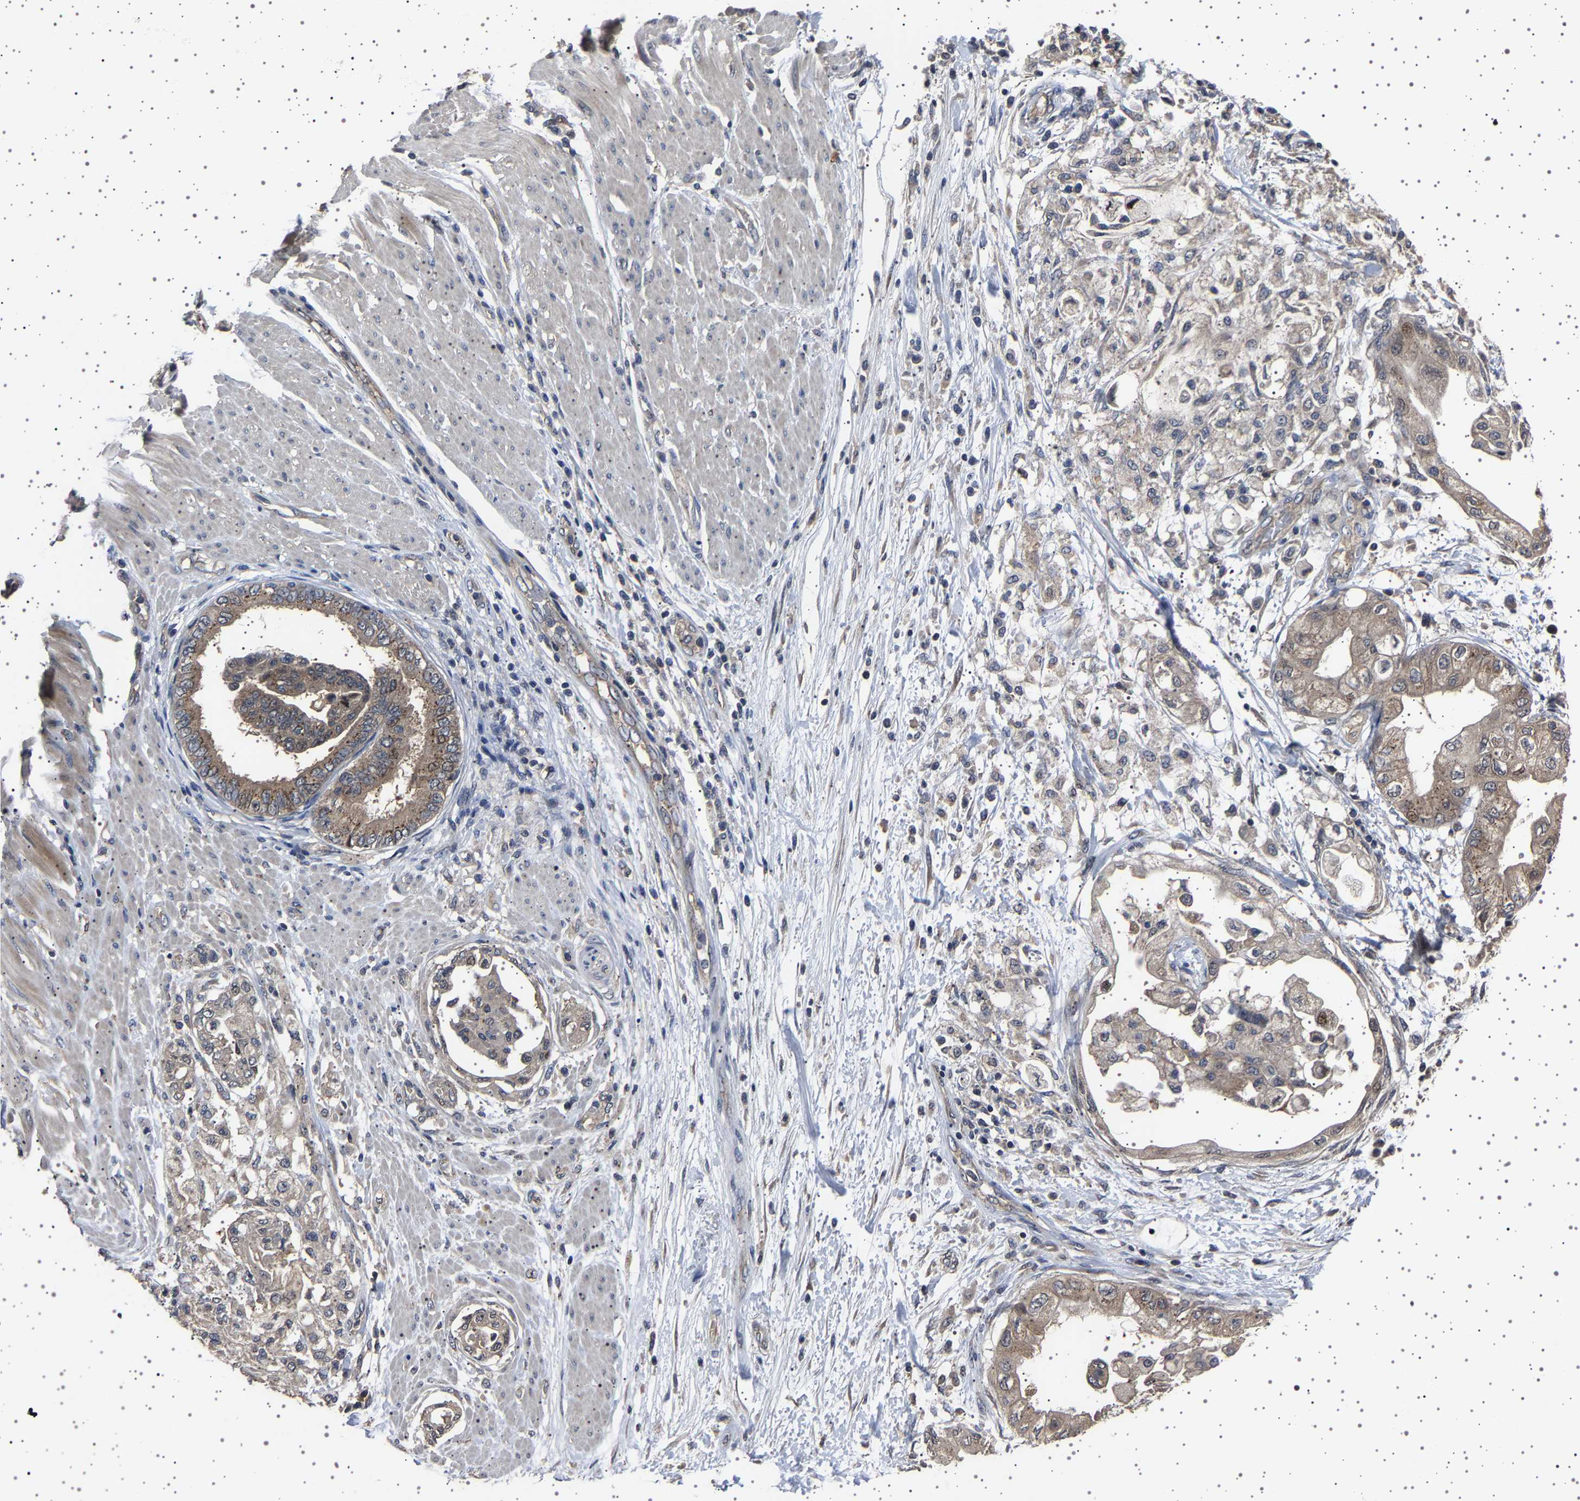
{"staining": {"intensity": "negative", "quantity": "none", "location": "none"}, "tissue": "adipose tissue", "cell_type": "Adipocytes", "image_type": "normal", "snomed": [{"axis": "morphology", "description": "Normal tissue, NOS"}, {"axis": "morphology", "description": "Adenocarcinoma, NOS"}, {"axis": "topography", "description": "Duodenum"}, {"axis": "topography", "description": "Peripheral nerve tissue"}], "caption": "Immunohistochemical staining of benign human adipose tissue reveals no significant staining in adipocytes. (DAB (3,3'-diaminobenzidine) IHC, high magnification).", "gene": "NCKAP1", "patient": {"sex": "female", "age": 60}}